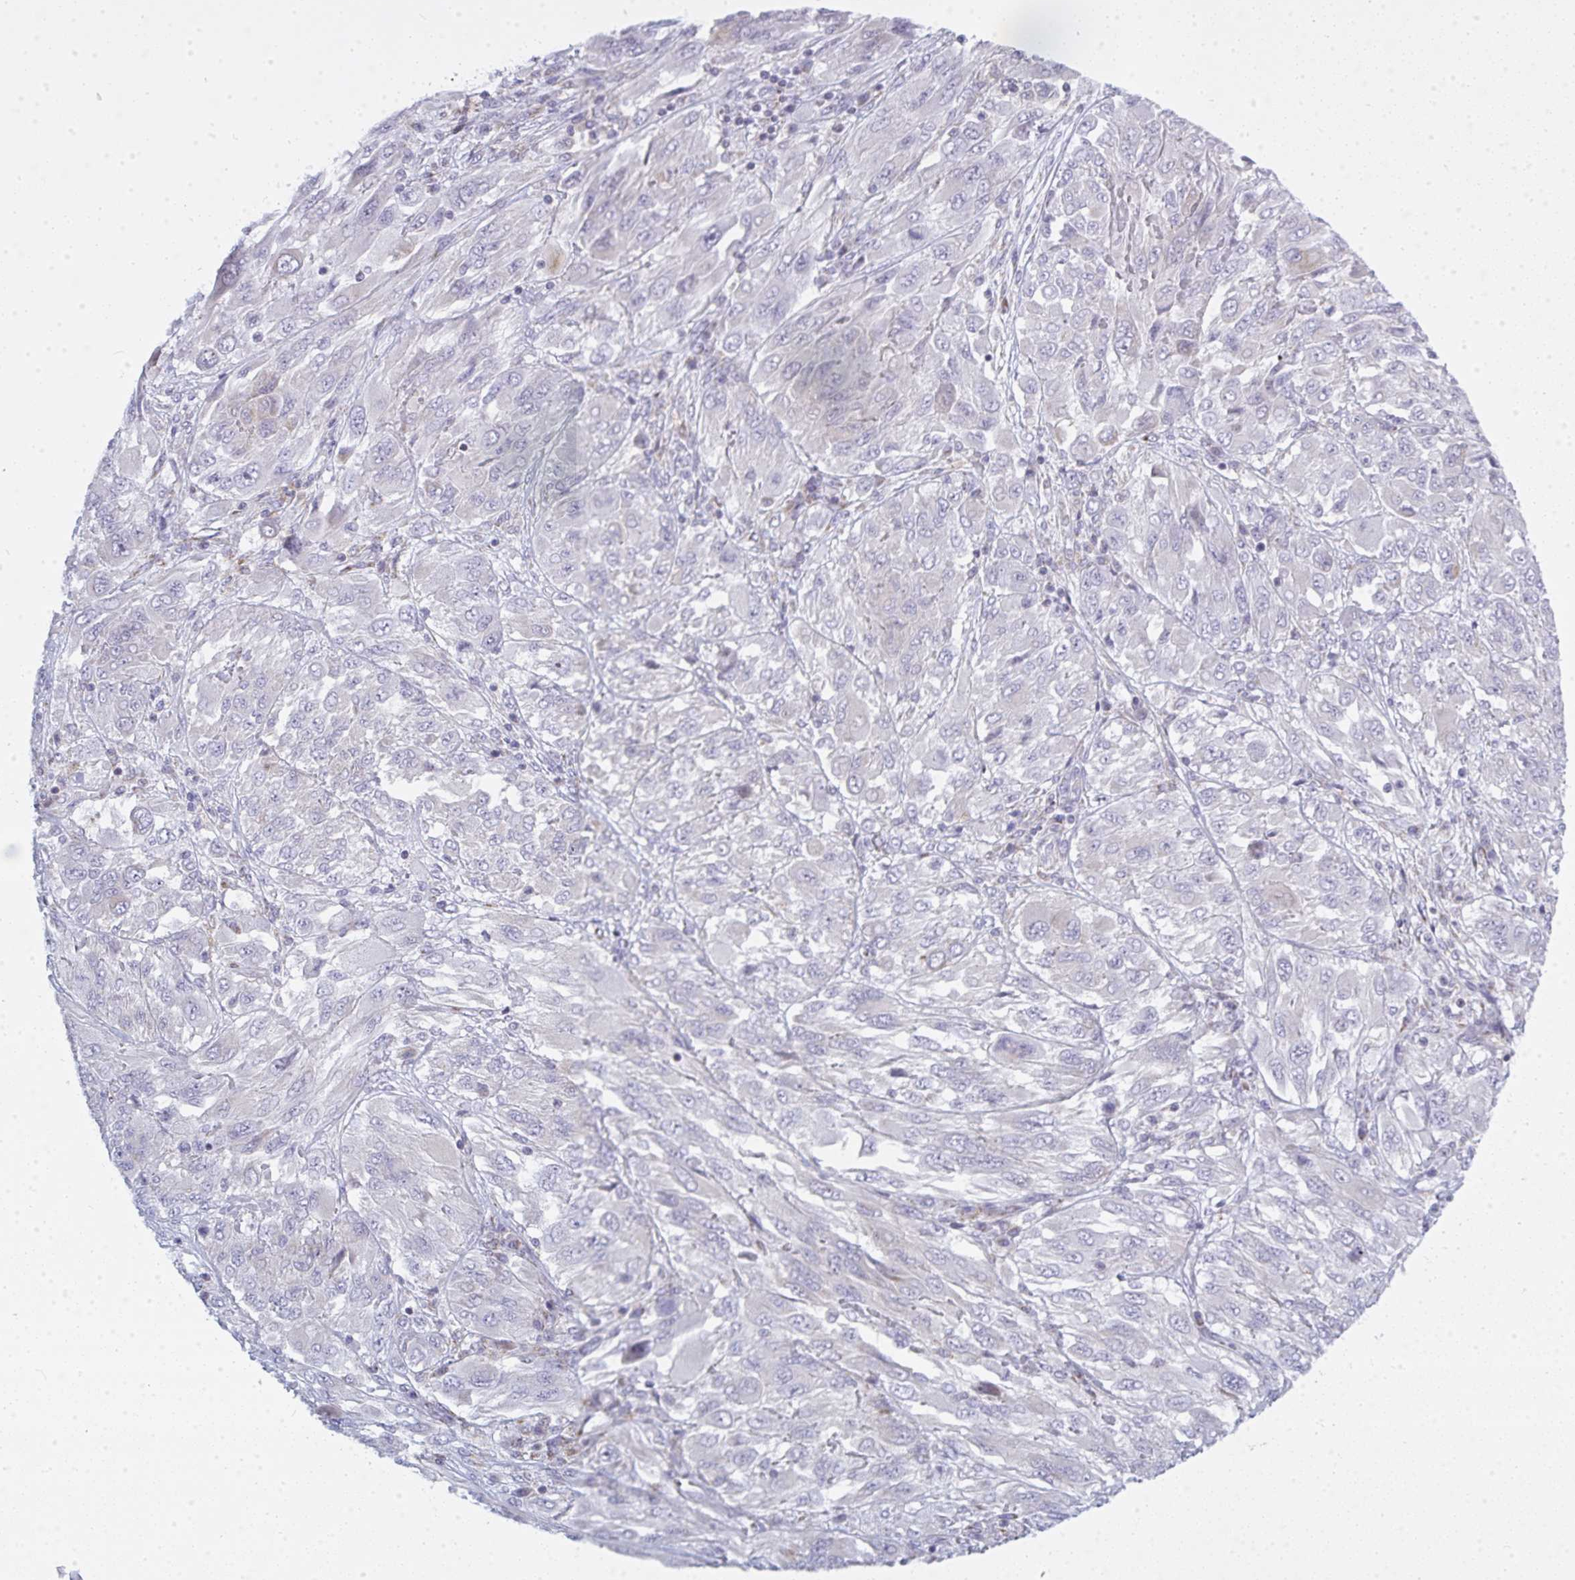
{"staining": {"intensity": "negative", "quantity": "none", "location": "none"}, "tissue": "melanoma", "cell_type": "Tumor cells", "image_type": "cancer", "snomed": [{"axis": "morphology", "description": "Malignant melanoma, NOS"}, {"axis": "topography", "description": "Skin"}], "caption": "Immunohistochemistry (IHC) histopathology image of neoplastic tissue: human malignant melanoma stained with DAB demonstrates no significant protein positivity in tumor cells.", "gene": "ATG9A", "patient": {"sex": "female", "age": 91}}